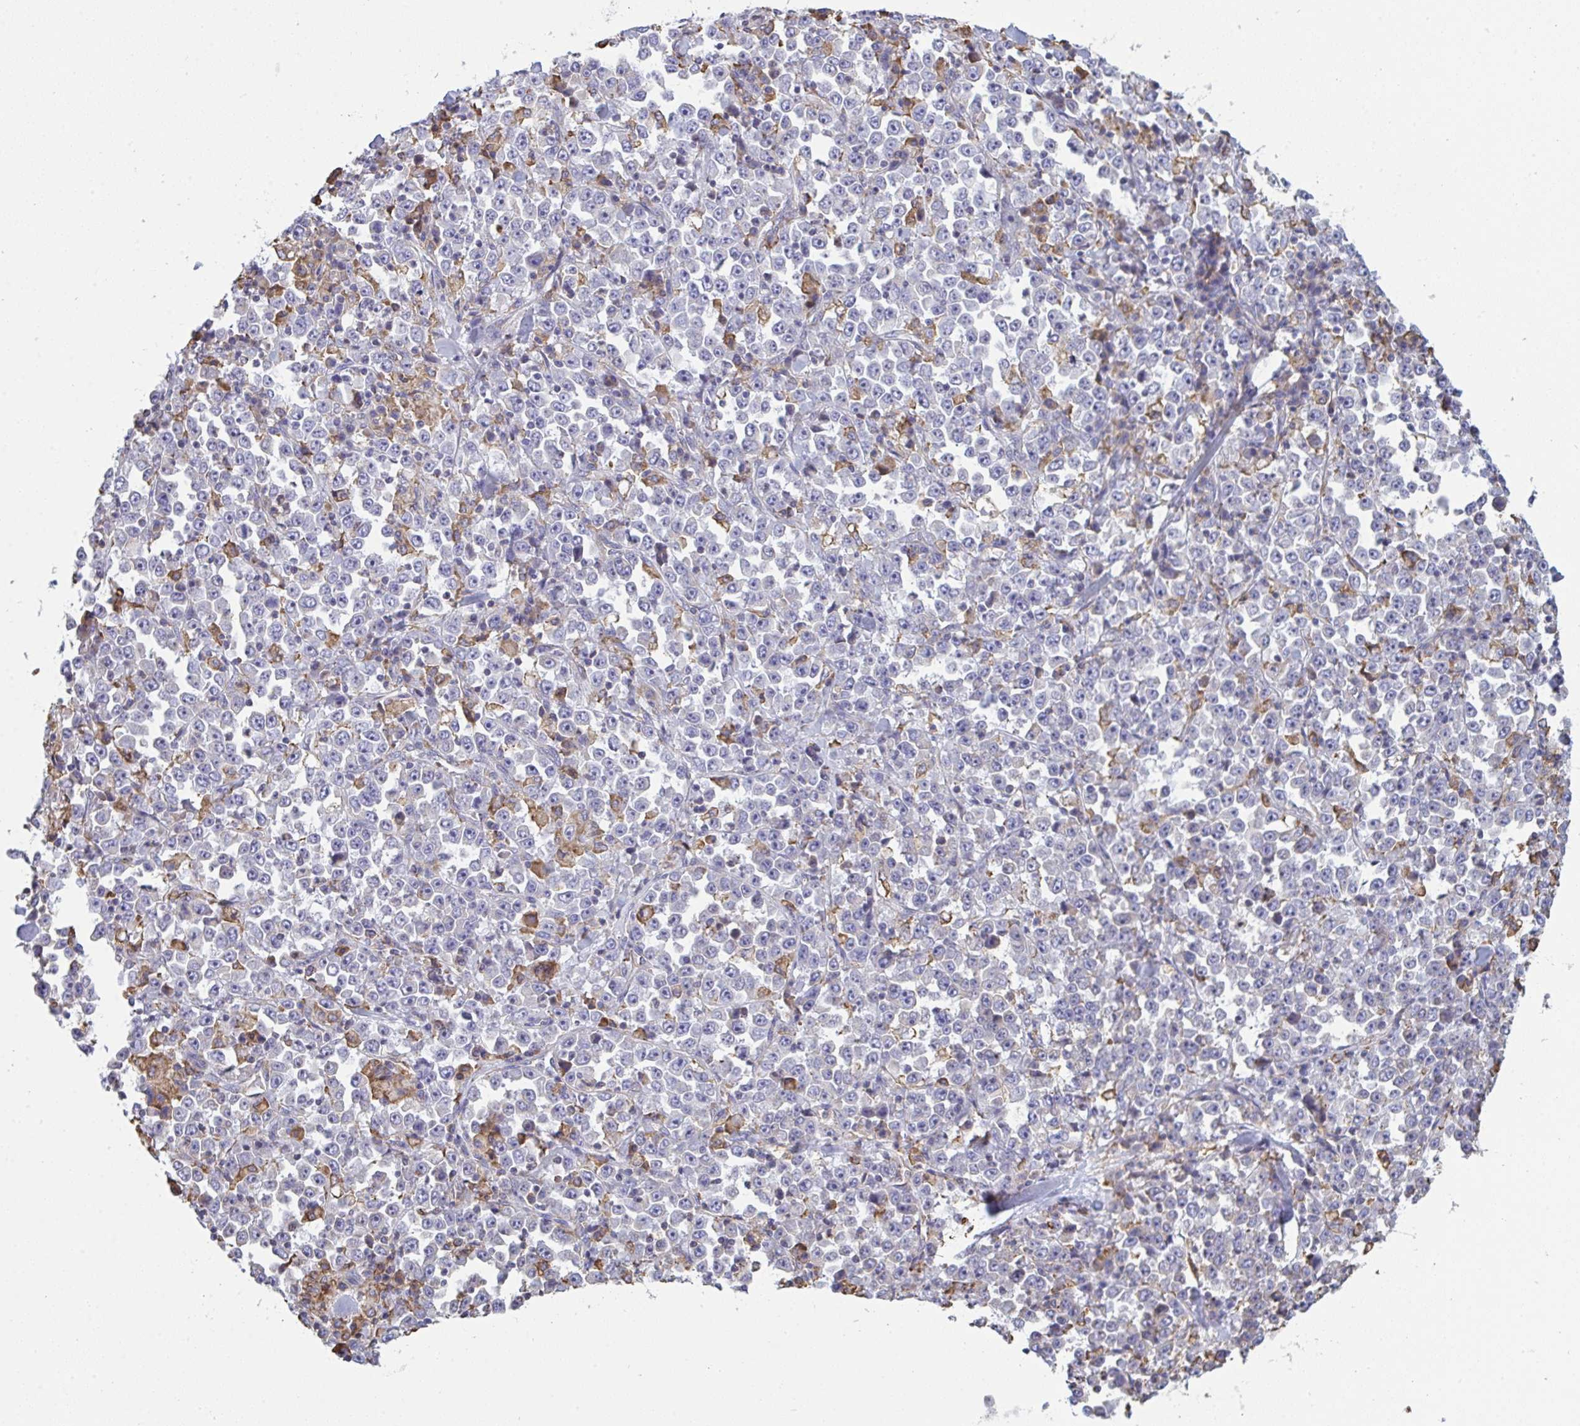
{"staining": {"intensity": "negative", "quantity": "none", "location": "none"}, "tissue": "stomach cancer", "cell_type": "Tumor cells", "image_type": "cancer", "snomed": [{"axis": "morphology", "description": "Normal tissue, NOS"}, {"axis": "morphology", "description": "Adenocarcinoma, NOS"}, {"axis": "topography", "description": "Stomach, upper"}, {"axis": "topography", "description": "Stomach"}], "caption": "An immunohistochemistry (IHC) photomicrograph of adenocarcinoma (stomach) is shown. There is no staining in tumor cells of adenocarcinoma (stomach).", "gene": "MYMK", "patient": {"sex": "male", "age": 59}}